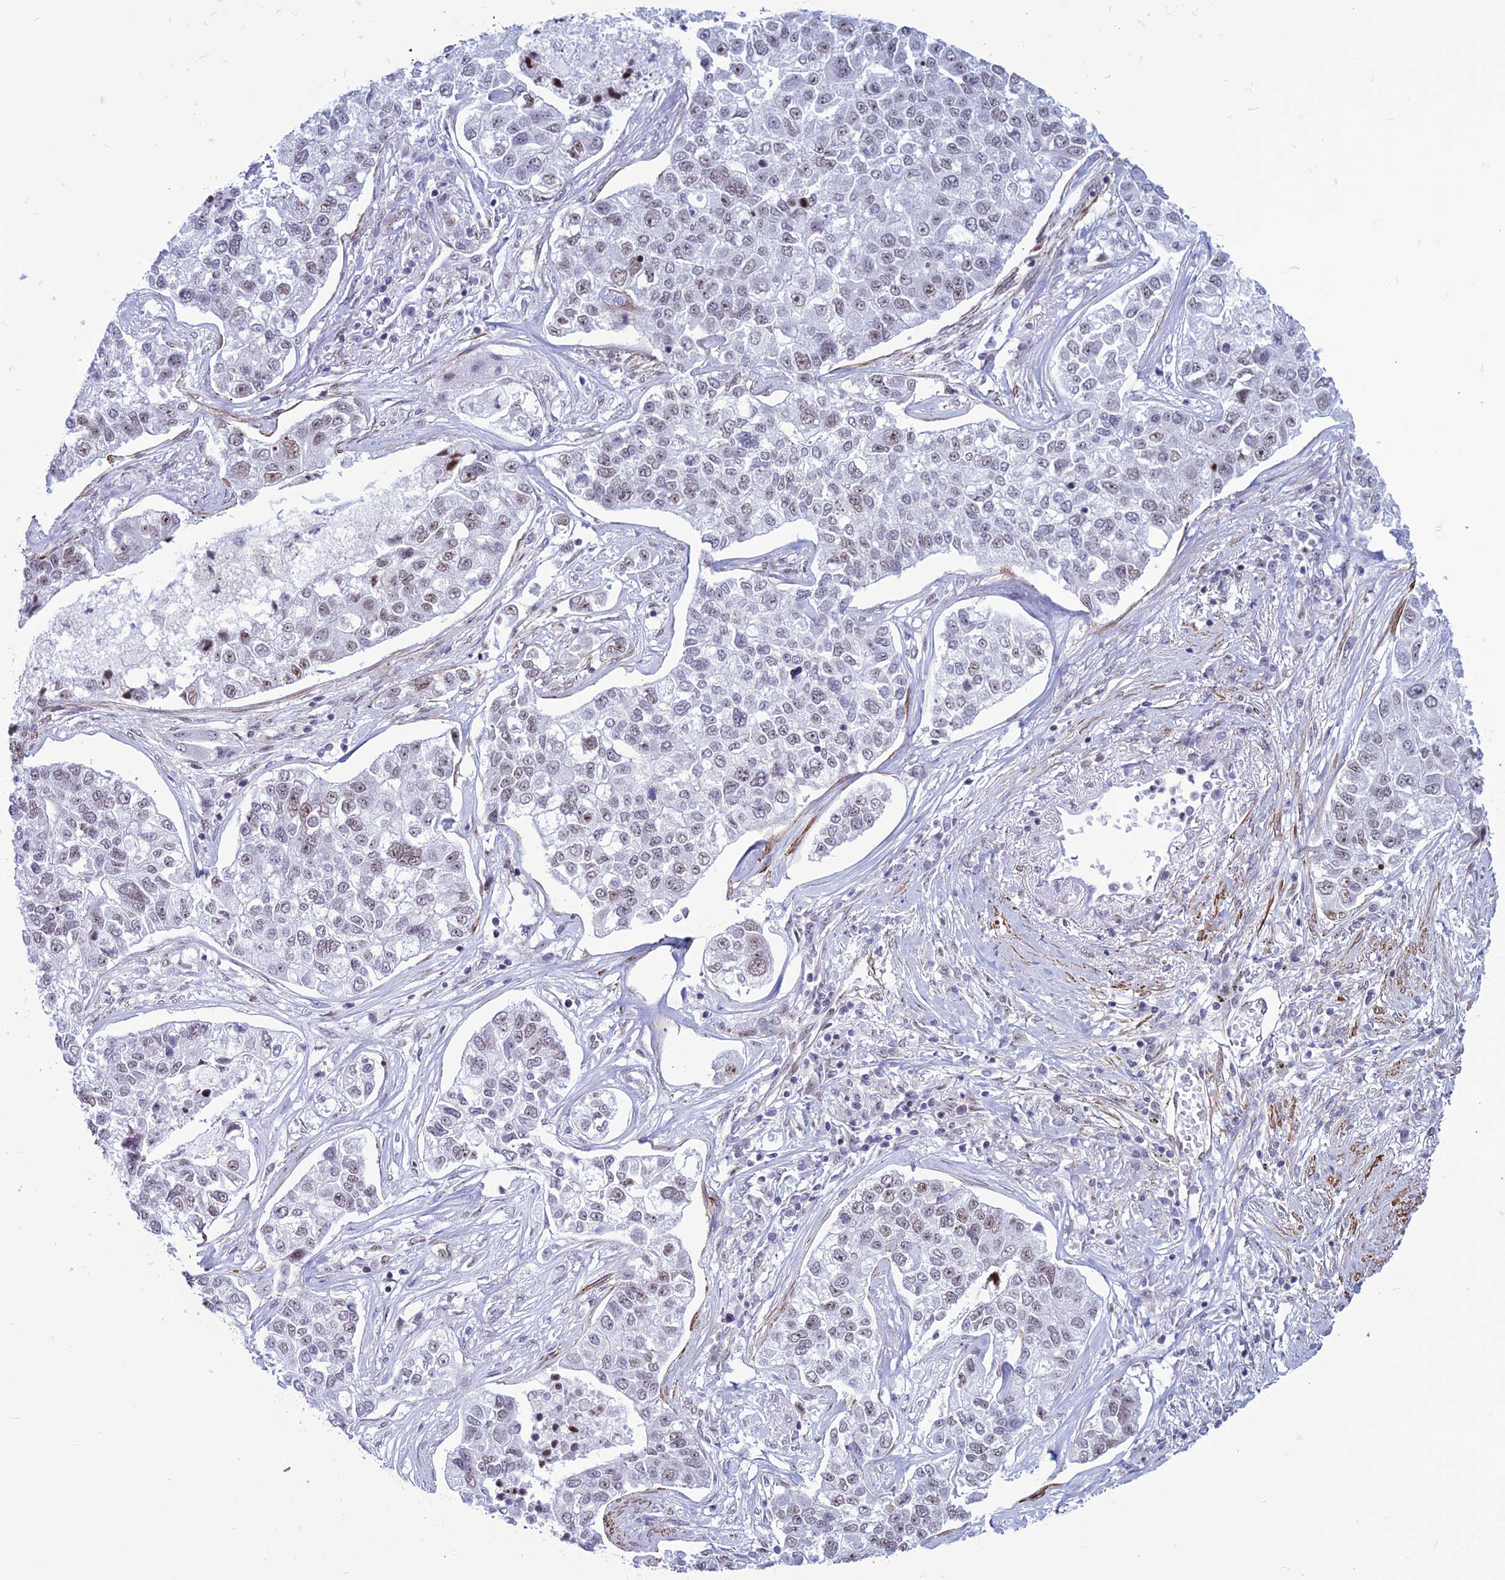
{"staining": {"intensity": "weak", "quantity": "25%-75%", "location": "nuclear"}, "tissue": "lung cancer", "cell_type": "Tumor cells", "image_type": "cancer", "snomed": [{"axis": "morphology", "description": "Adenocarcinoma, NOS"}, {"axis": "topography", "description": "Lung"}], "caption": "Human lung cancer stained with a protein marker displays weak staining in tumor cells.", "gene": "U2AF1", "patient": {"sex": "male", "age": 49}}